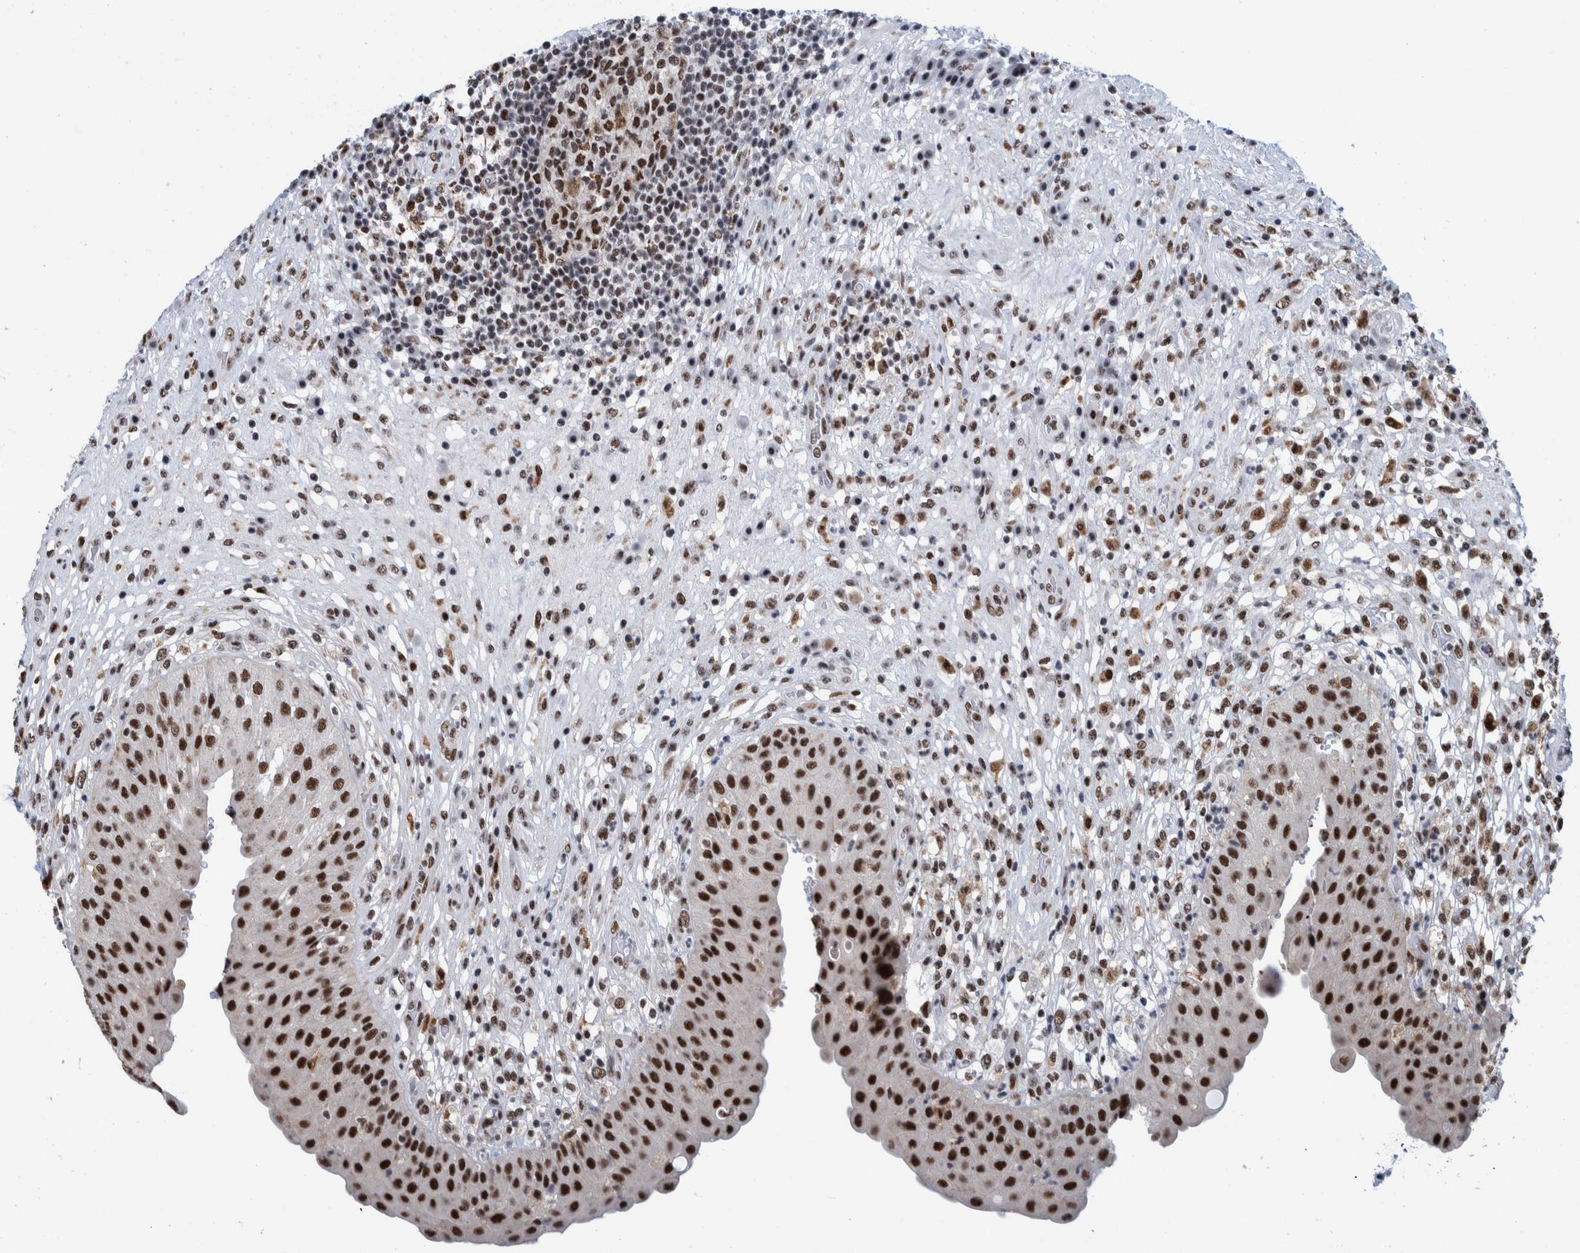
{"staining": {"intensity": "strong", "quantity": ">75%", "location": "nuclear"}, "tissue": "urinary bladder", "cell_type": "Urothelial cells", "image_type": "normal", "snomed": [{"axis": "morphology", "description": "Normal tissue, NOS"}, {"axis": "topography", "description": "Urinary bladder"}], "caption": "IHC of normal human urinary bladder reveals high levels of strong nuclear staining in approximately >75% of urothelial cells.", "gene": "EFTUD2", "patient": {"sex": "female", "age": 62}}